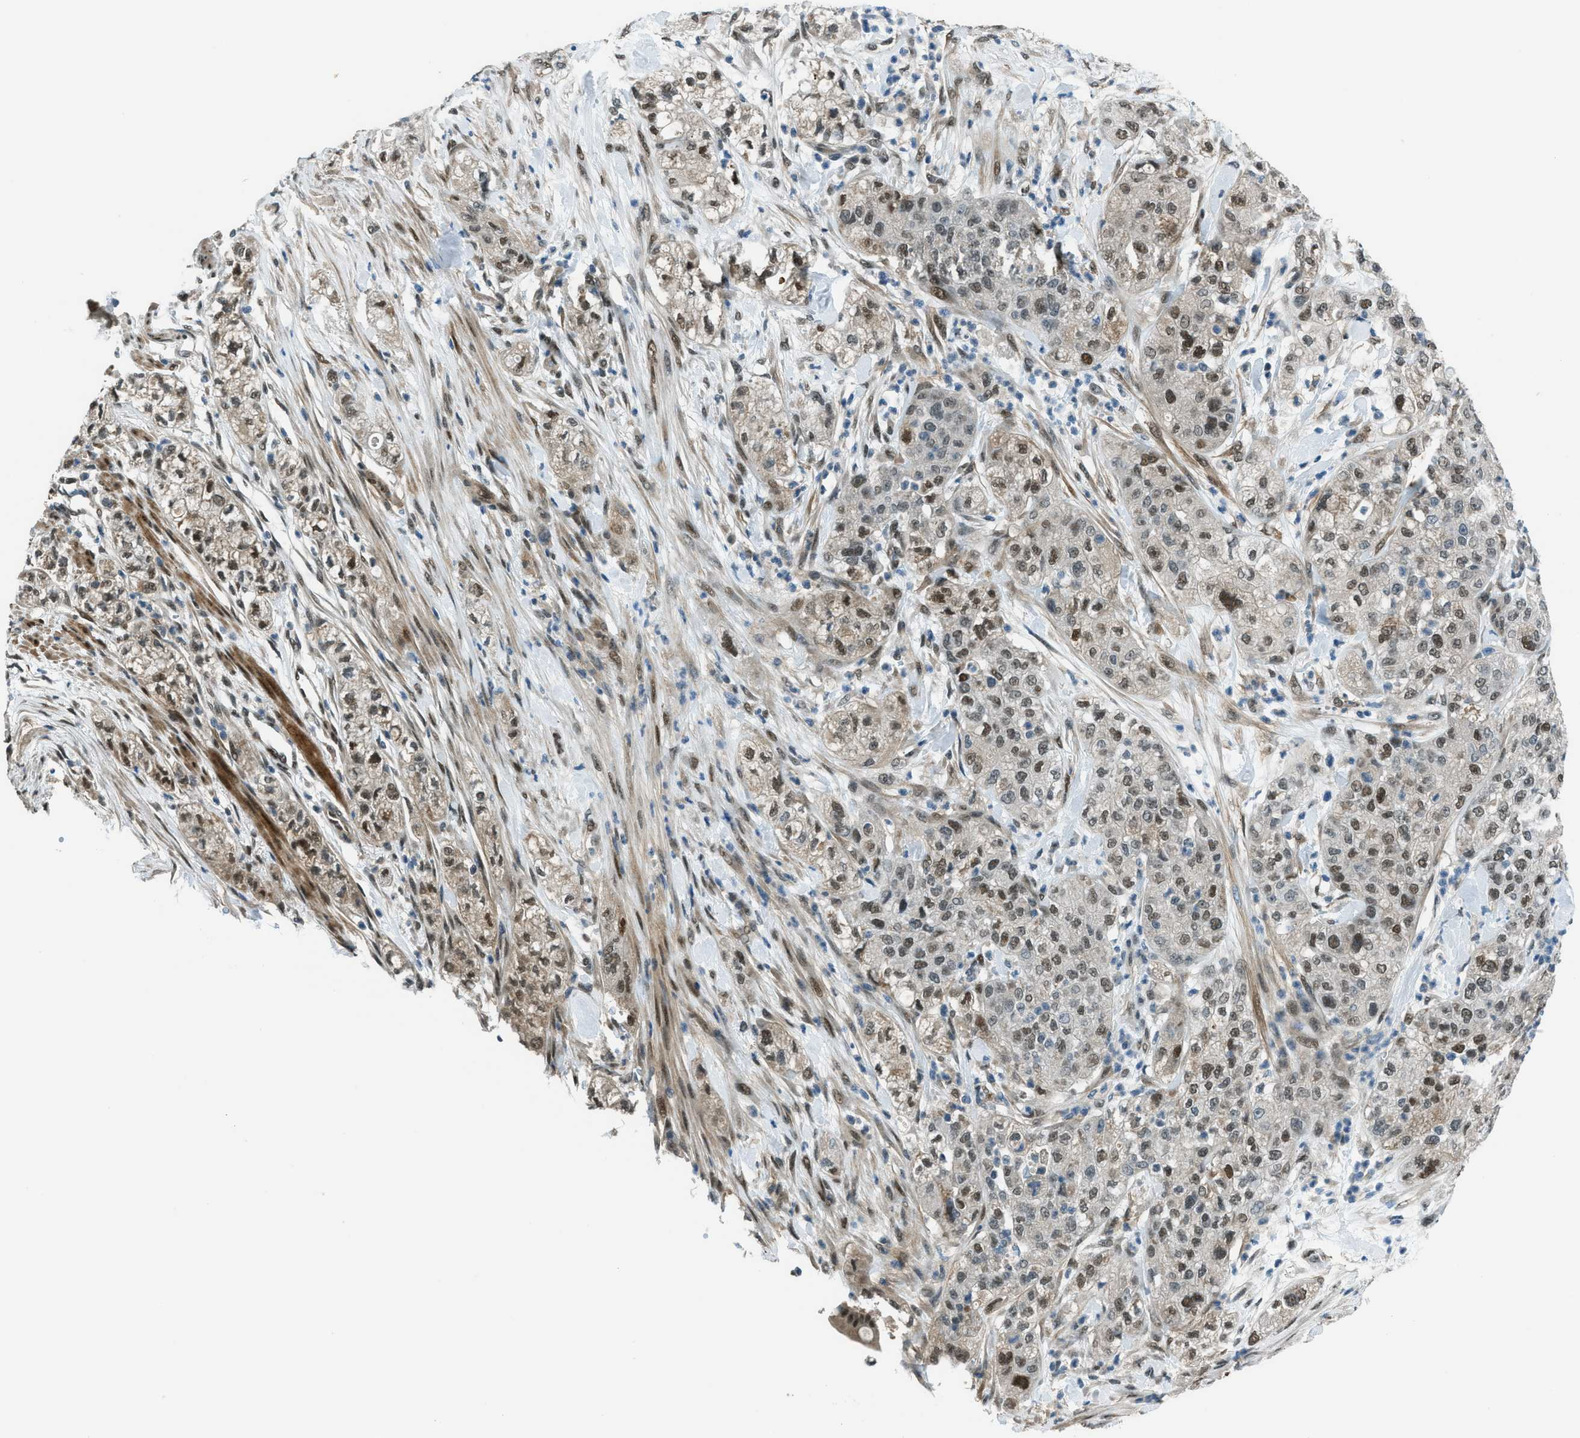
{"staining": {"intensity": "moderate", "quantity": "25%-75%", "location": "nuclear"}, "tissue": "pancreatic cancer", "cell_type": "Tumor cells", "image_type": "cancer", "snomed": [{"axis": "morphology", "description": "Adenocarcinoma, NOS"}, {"axis": "topography", "description": "Pancreas"}], "caption": "Immunohistochemistry (IHC) (DAB (3,3'-diaminobenzidine)) staining of human adenocarcinoma (pancreatic) reveals moderate nuclear protein positivity in approximately 25%-75% of tumor cells.", "gene": "NPEPL1", "patient": {"sex": "female", "age": 78}}